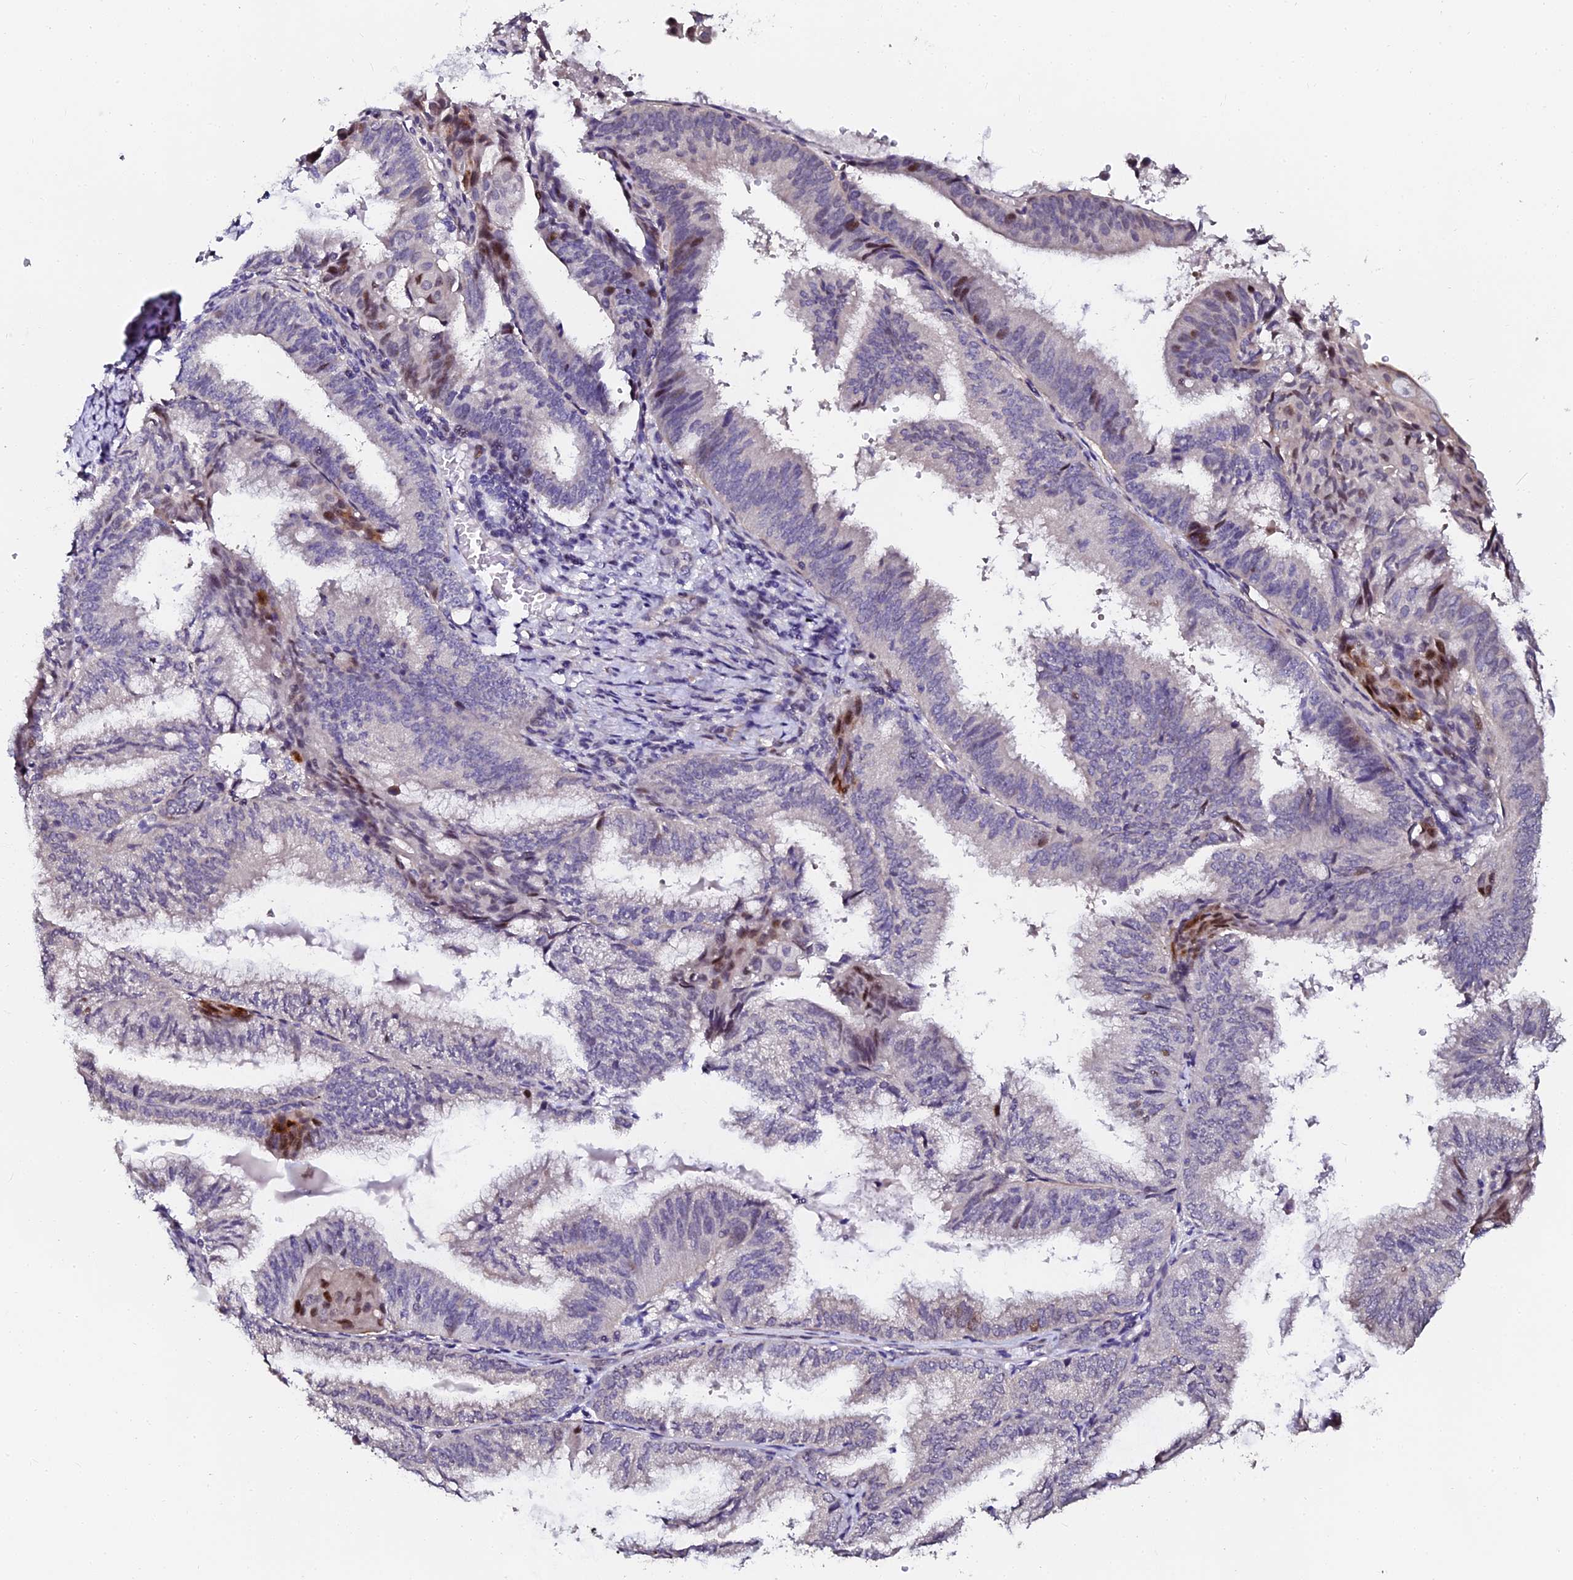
{"staining": {"intensity": "moderate", "quantity": "<25%", "location": "nuclear"}, "tissue": "endometrial cancer", "cell_type": "Tumor cells", "image_type": "cancer", "snomed": [{"axis": "morphology", "description": "Adenocarcinoma, NOS"}, {"axis": "topography", "description": "Endometrium"}], "caption": "Endometrial adenocarcinoma stained for a protein reveals moderate nuclear positivity in tumor cells.", "gene": "GPN3", "patient": {"sex": "female", "age": 49}}